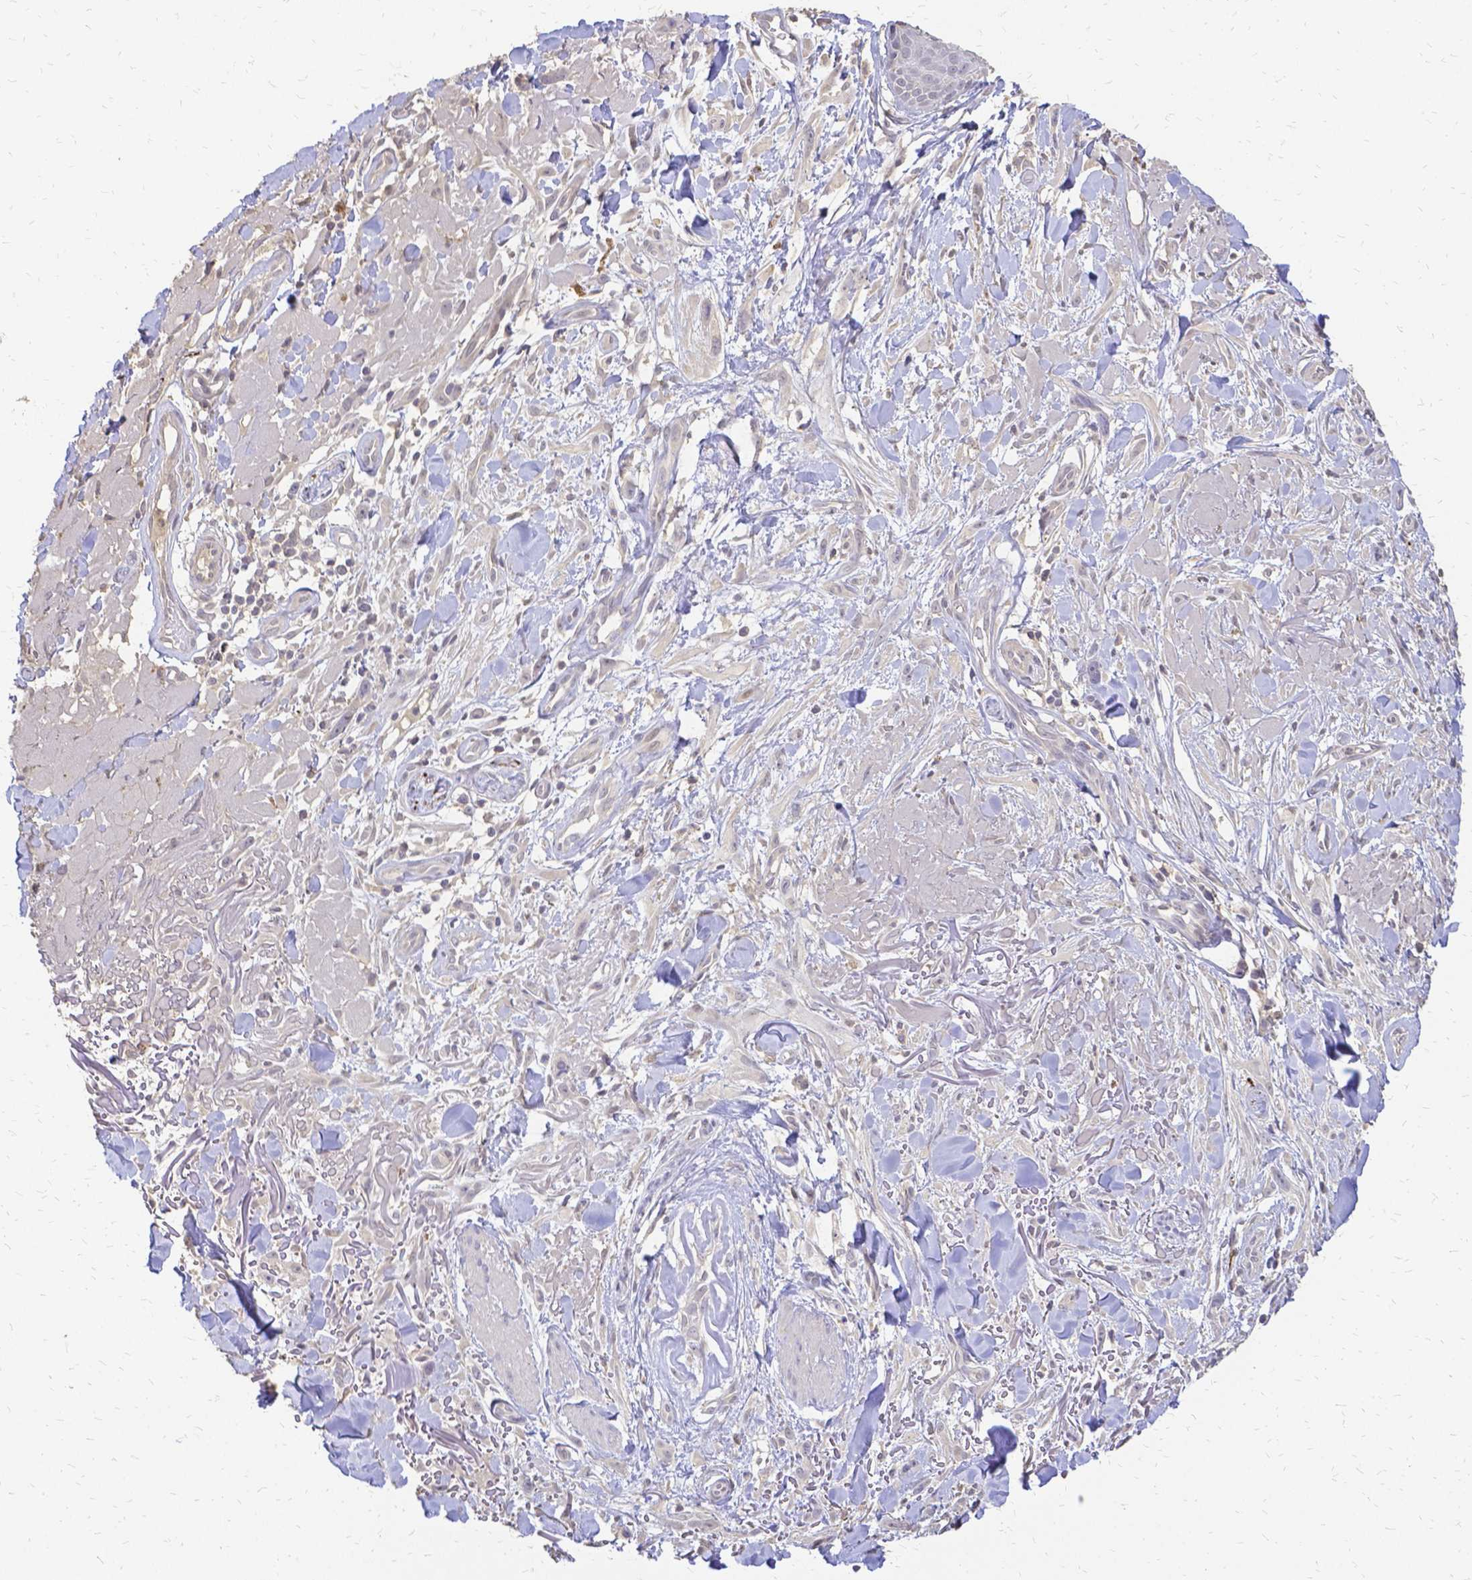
{"staining": {"intensity": "negative", "quantity": "none", "location": "none"}, "tissue": "melanoma", "cell_type": "Tumor cells", "image_type": "cancer", "snomed": [{"axis": "morphology", "description": "Malignant melanoma, NOS"}, {"axis": "topography", "description": "Skin"}], "caption": "This is an immunohistochemistry (IHC) histopathology image of malignant melanoma. There is no positivity in tumor cells.", "gene": "CIB1", "patient": {"sex": "male", "age": 85}}